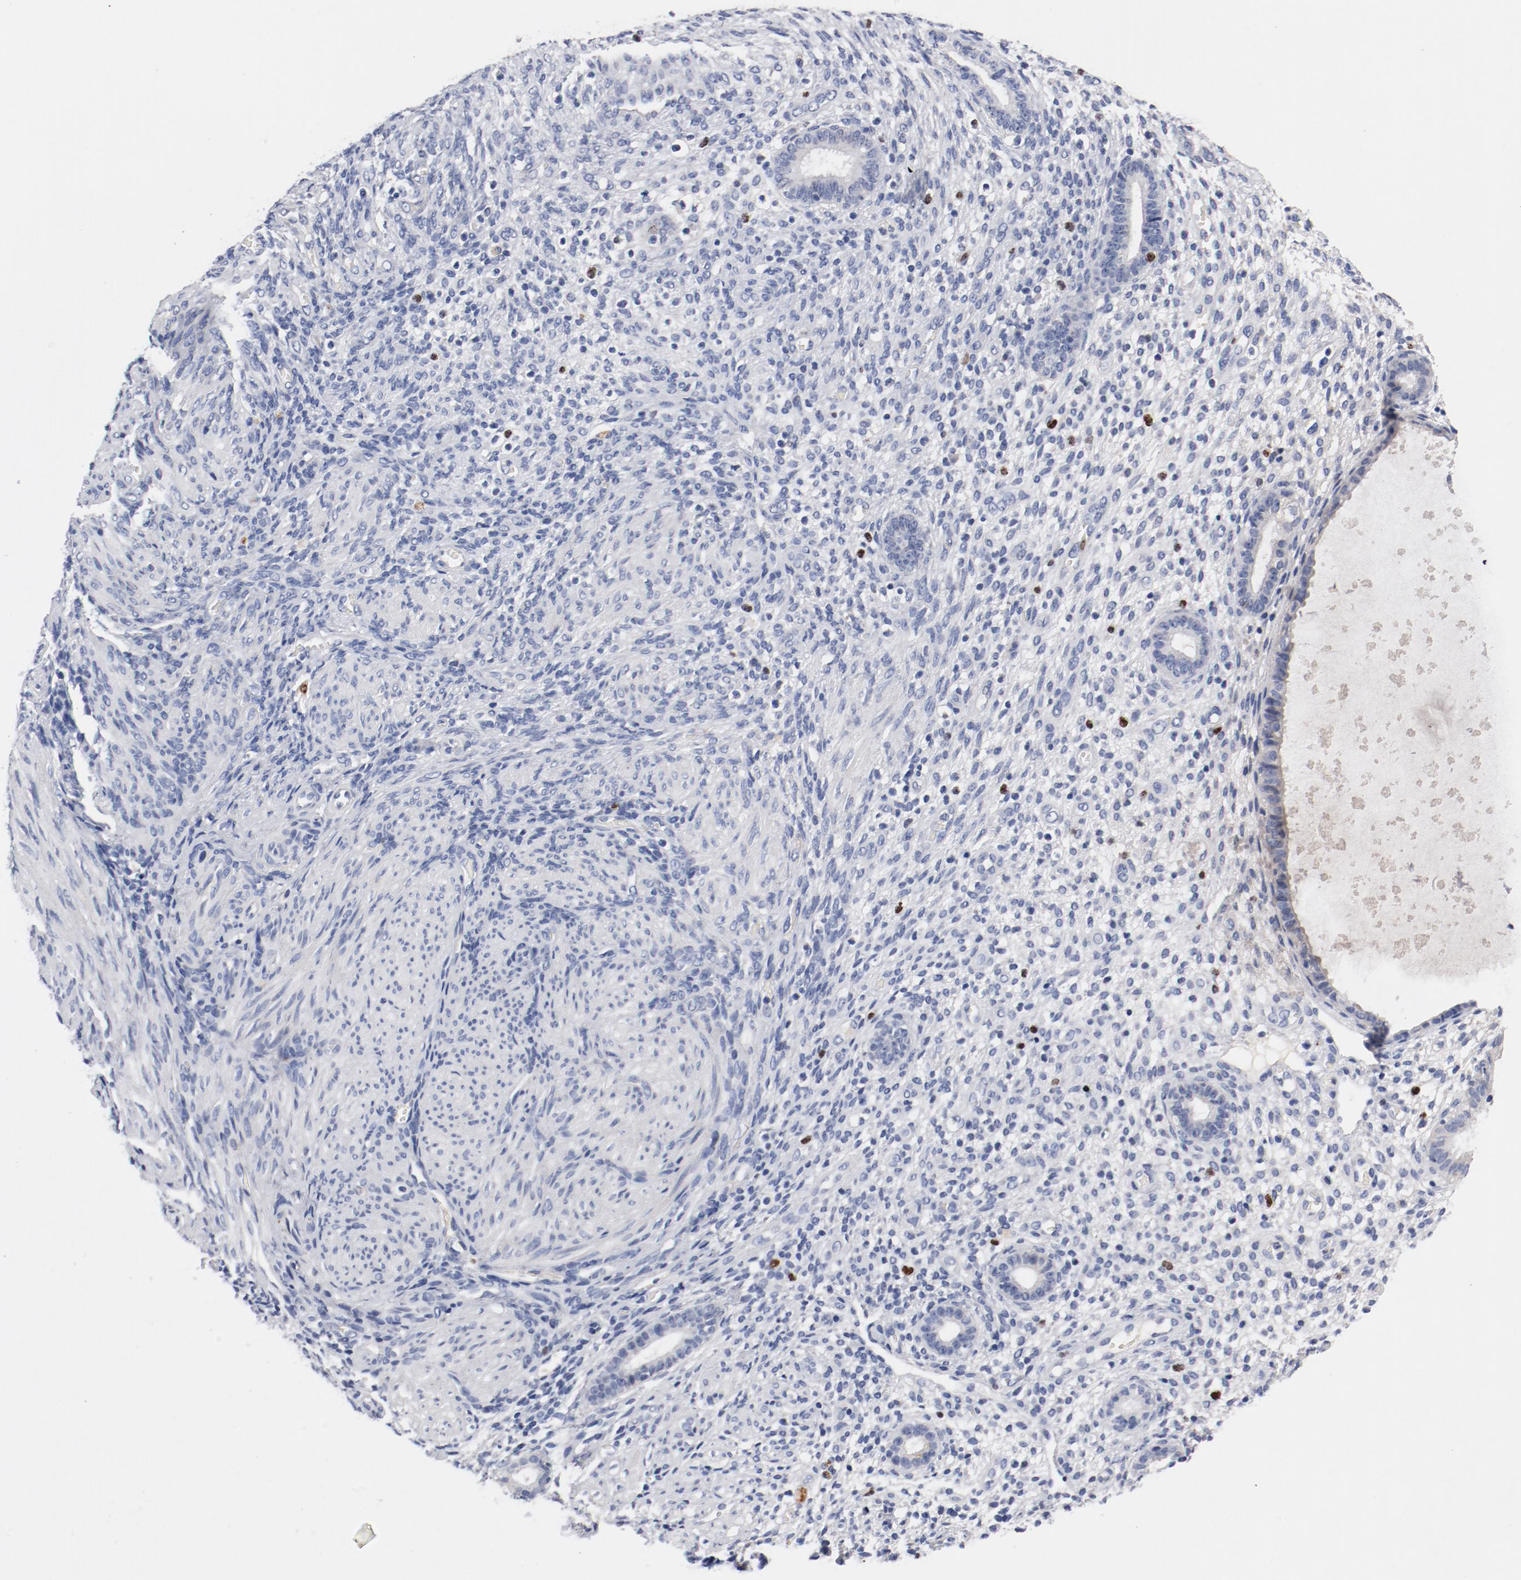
{"staining": {"intensity": "negative", "quantity": "none", "location": "none"}, "tissue": "endometrium", "cell_type": "Cells in endometrial stroma", "image_type": "normal", "snomed": [{"axis": "morphology", "description": "Normal tissue, NOS"}, {"axis": "topography", "description": "Endometrium"}], "caption": "IHC micrograph of normal endometrium stained for a protein (brown), which exhibits no expression in cells in endometrial stroma. Nuclei are stained in blue.", "gene": "BIRC5", "patient": {"sex": "female", "age": 72}}